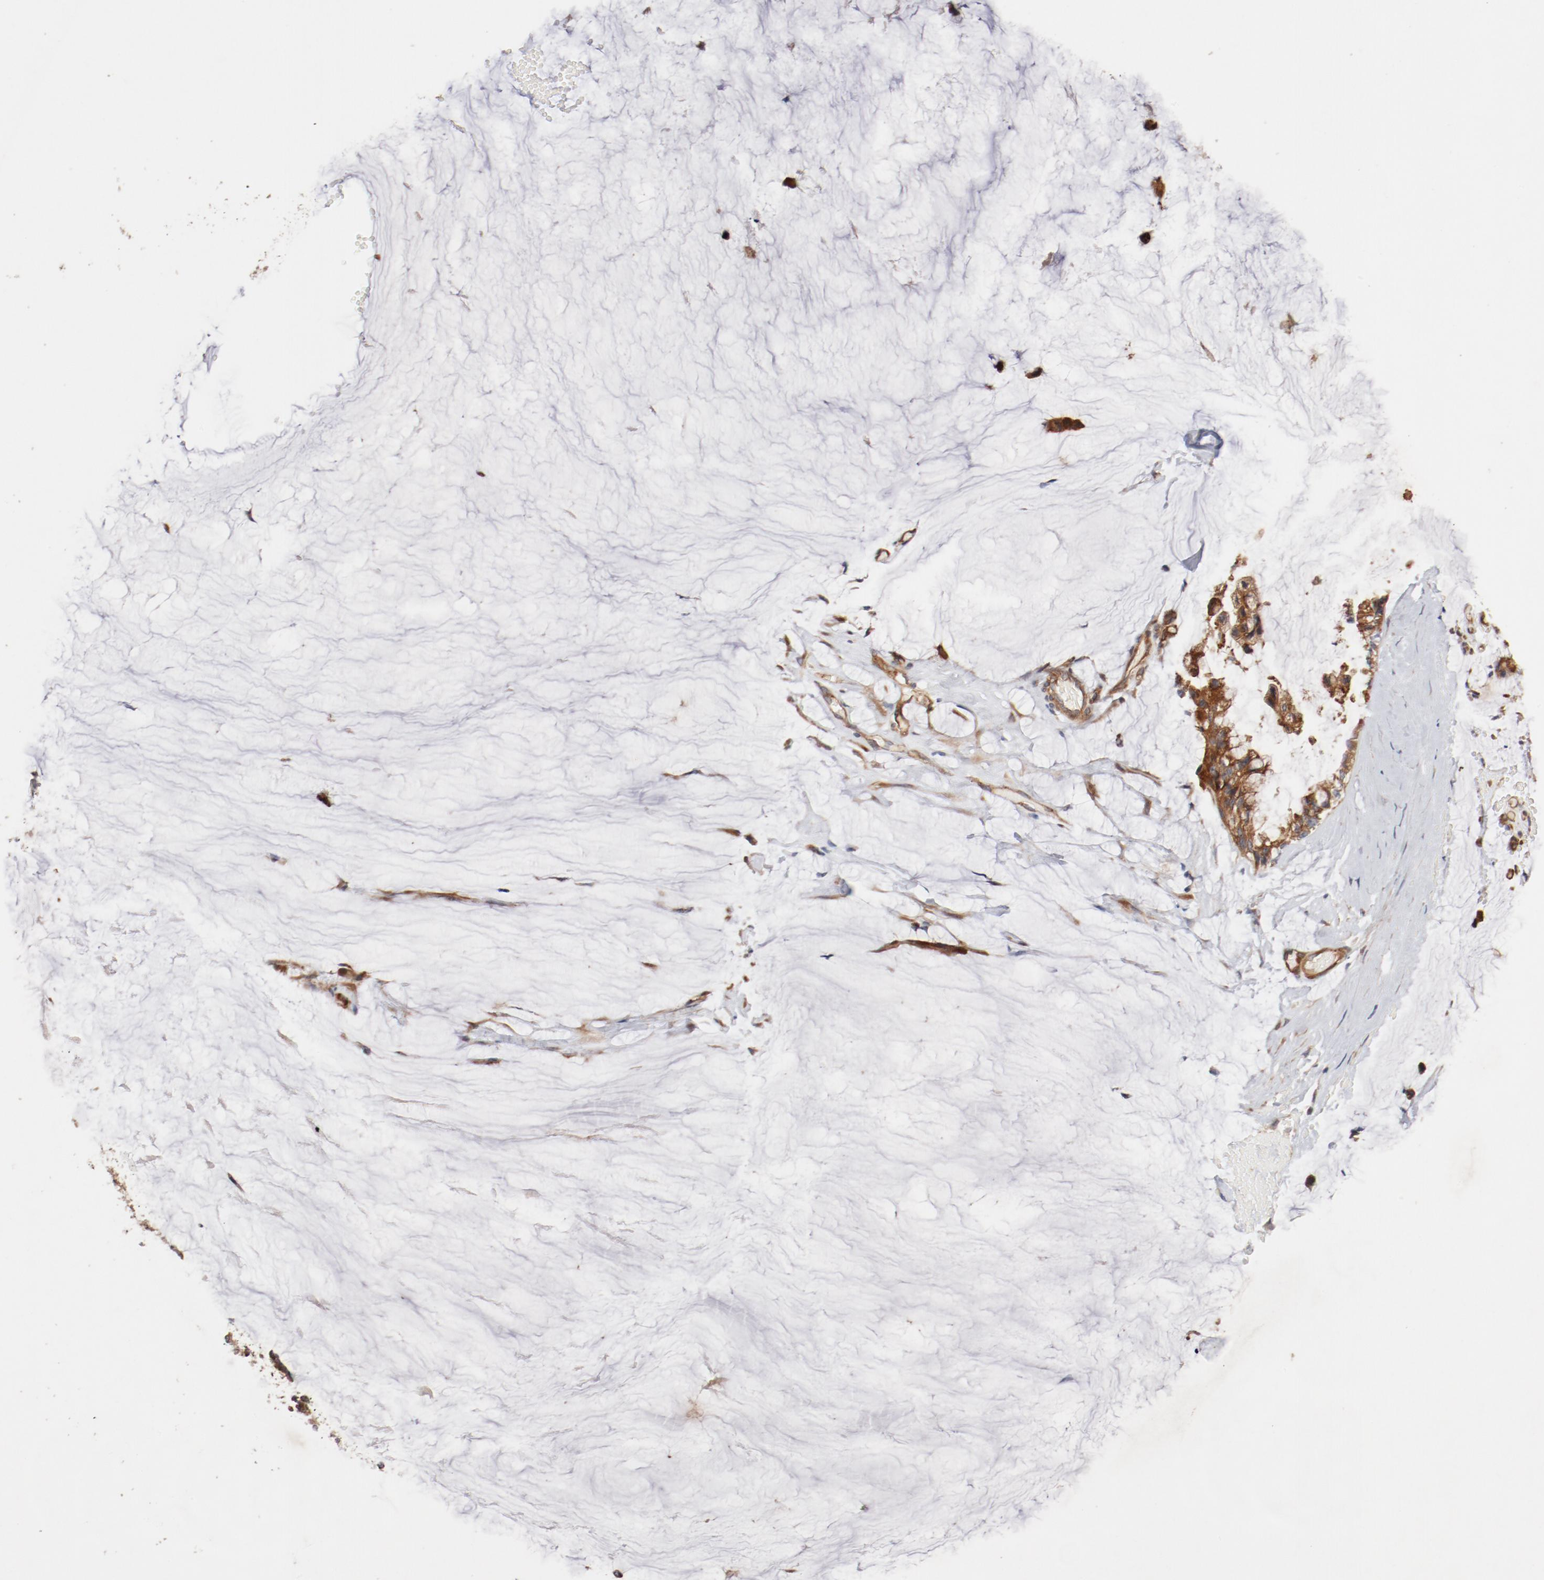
{"staining": {"intensity": "strong", "quantity": ">75%", "location": "cytoplasmic/membranous"}, "tissue": "ovarian cancer", "cell_type": "Tumor cells", "image_type": "cancer", "snomed": [{"axis": "morphology", "description": "Cystadenocarcinoma, mucinous, NOS"}, {"axis": "topography", "description": "Ovary"}], "caption": "High-power microscopy captured an immunohistochemistry (IHC) photomicrograph of ovarian cancer (mucinous cystadenocarcinoma), revealing strong cytoplasmic/membranous positivity in approximately >75% of tumor cells.", "gene": "PITPNM2", "patient": {"sex": "female", "age": 39}}